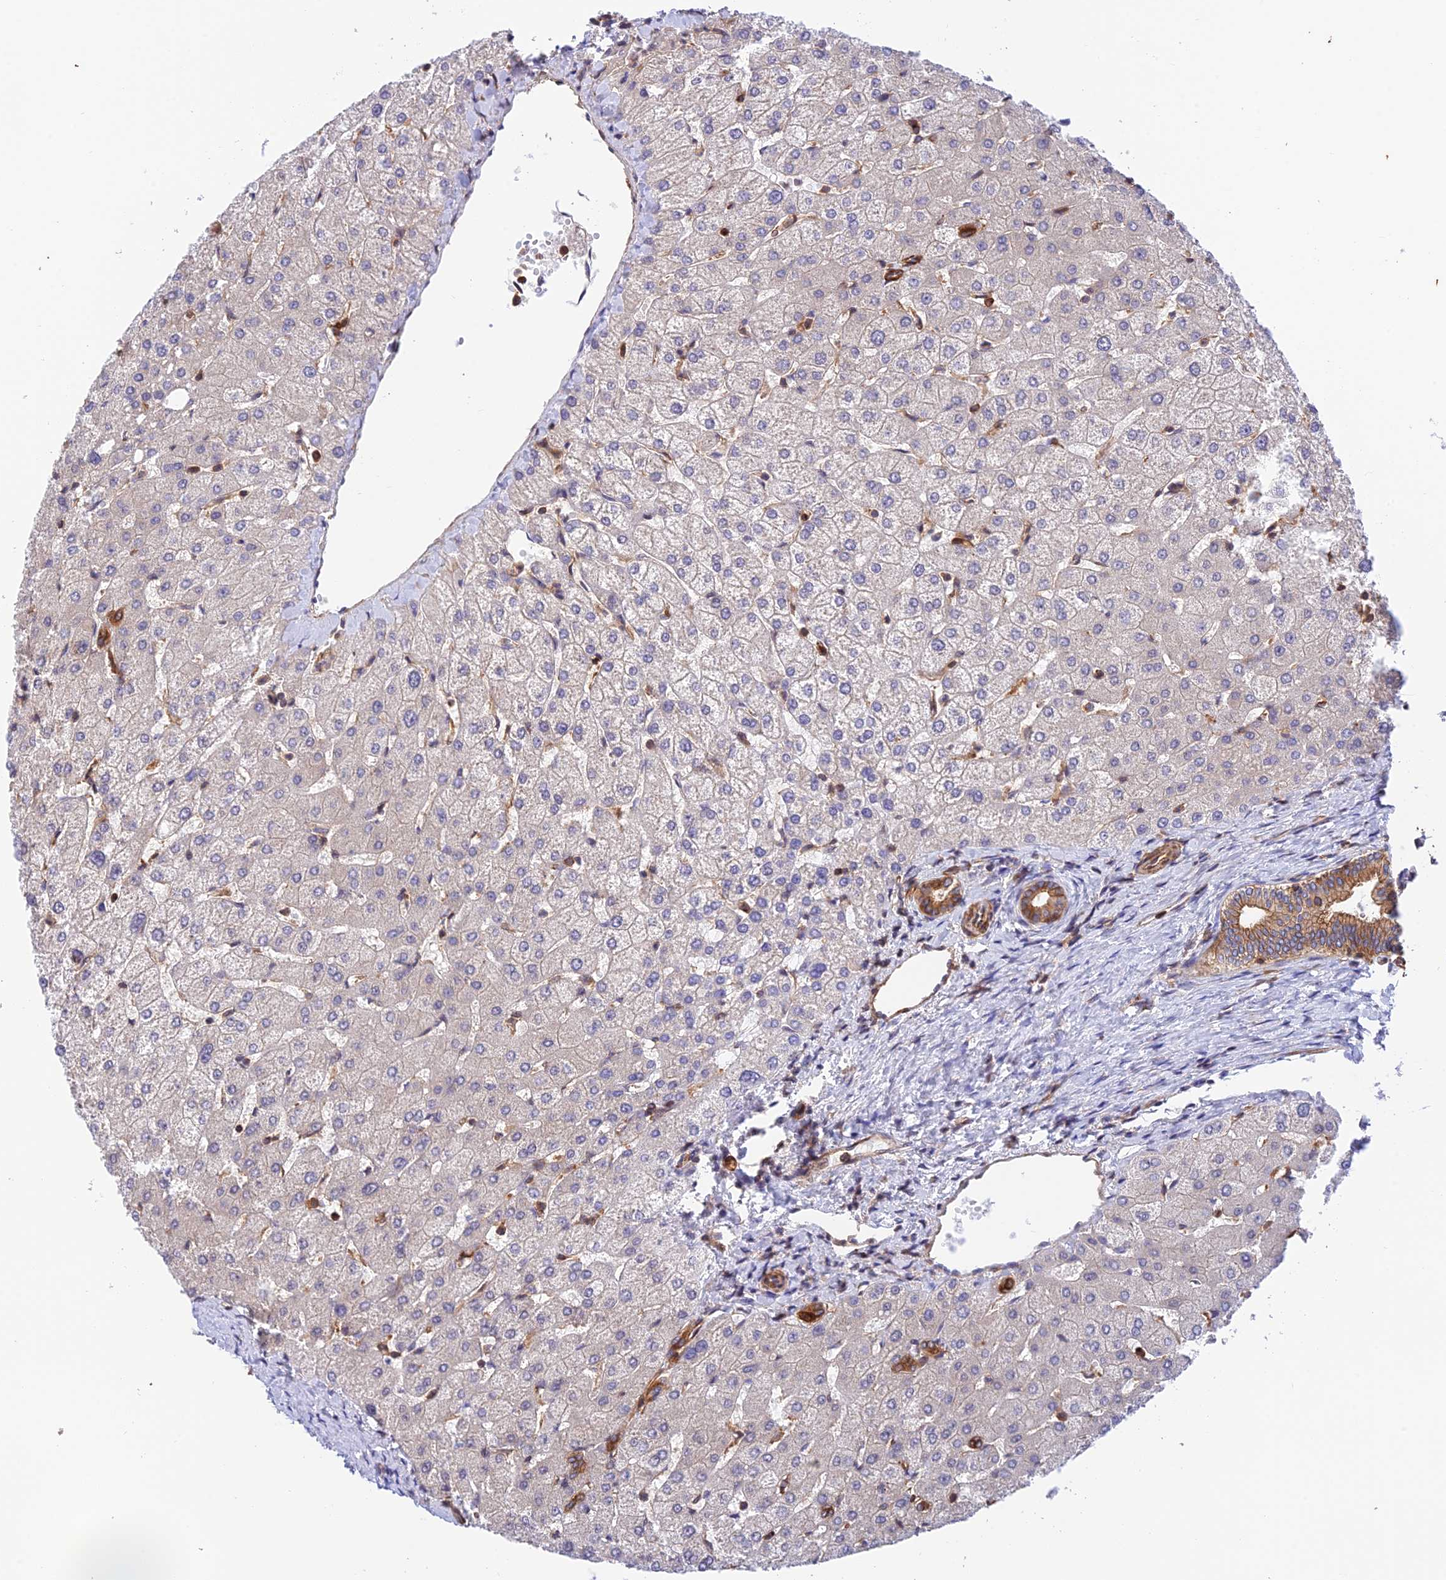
{"staining": {"intensity": "moderate", "quantity": ">75%", "location": "cytoplasmic/membranous"}, "tissue": "liver", "cell_type": "Cholangiocytes", "image_type": "normal", "snomed": [{"axis": "morphology", "description": "Normal tissue, NOS"}, {"axis": "topography", "description": "Liver"}], "caption": "High-magnification brightfield microscopy of normal liver stained with DAB (brown) and counterstained with hematoxylin (blue). cholangiocytes exhibit moderate cytoplasmic/membranous expression is present in approximately>75% of cells. The staining was performed using DAB (3,3'-diaminobenzidine), with brown indicating positive protein expression. Nuclei are stained blue with hematoxylin.", "gene": "EVI5L", "patient": {"sex": "female", "age": 54}}